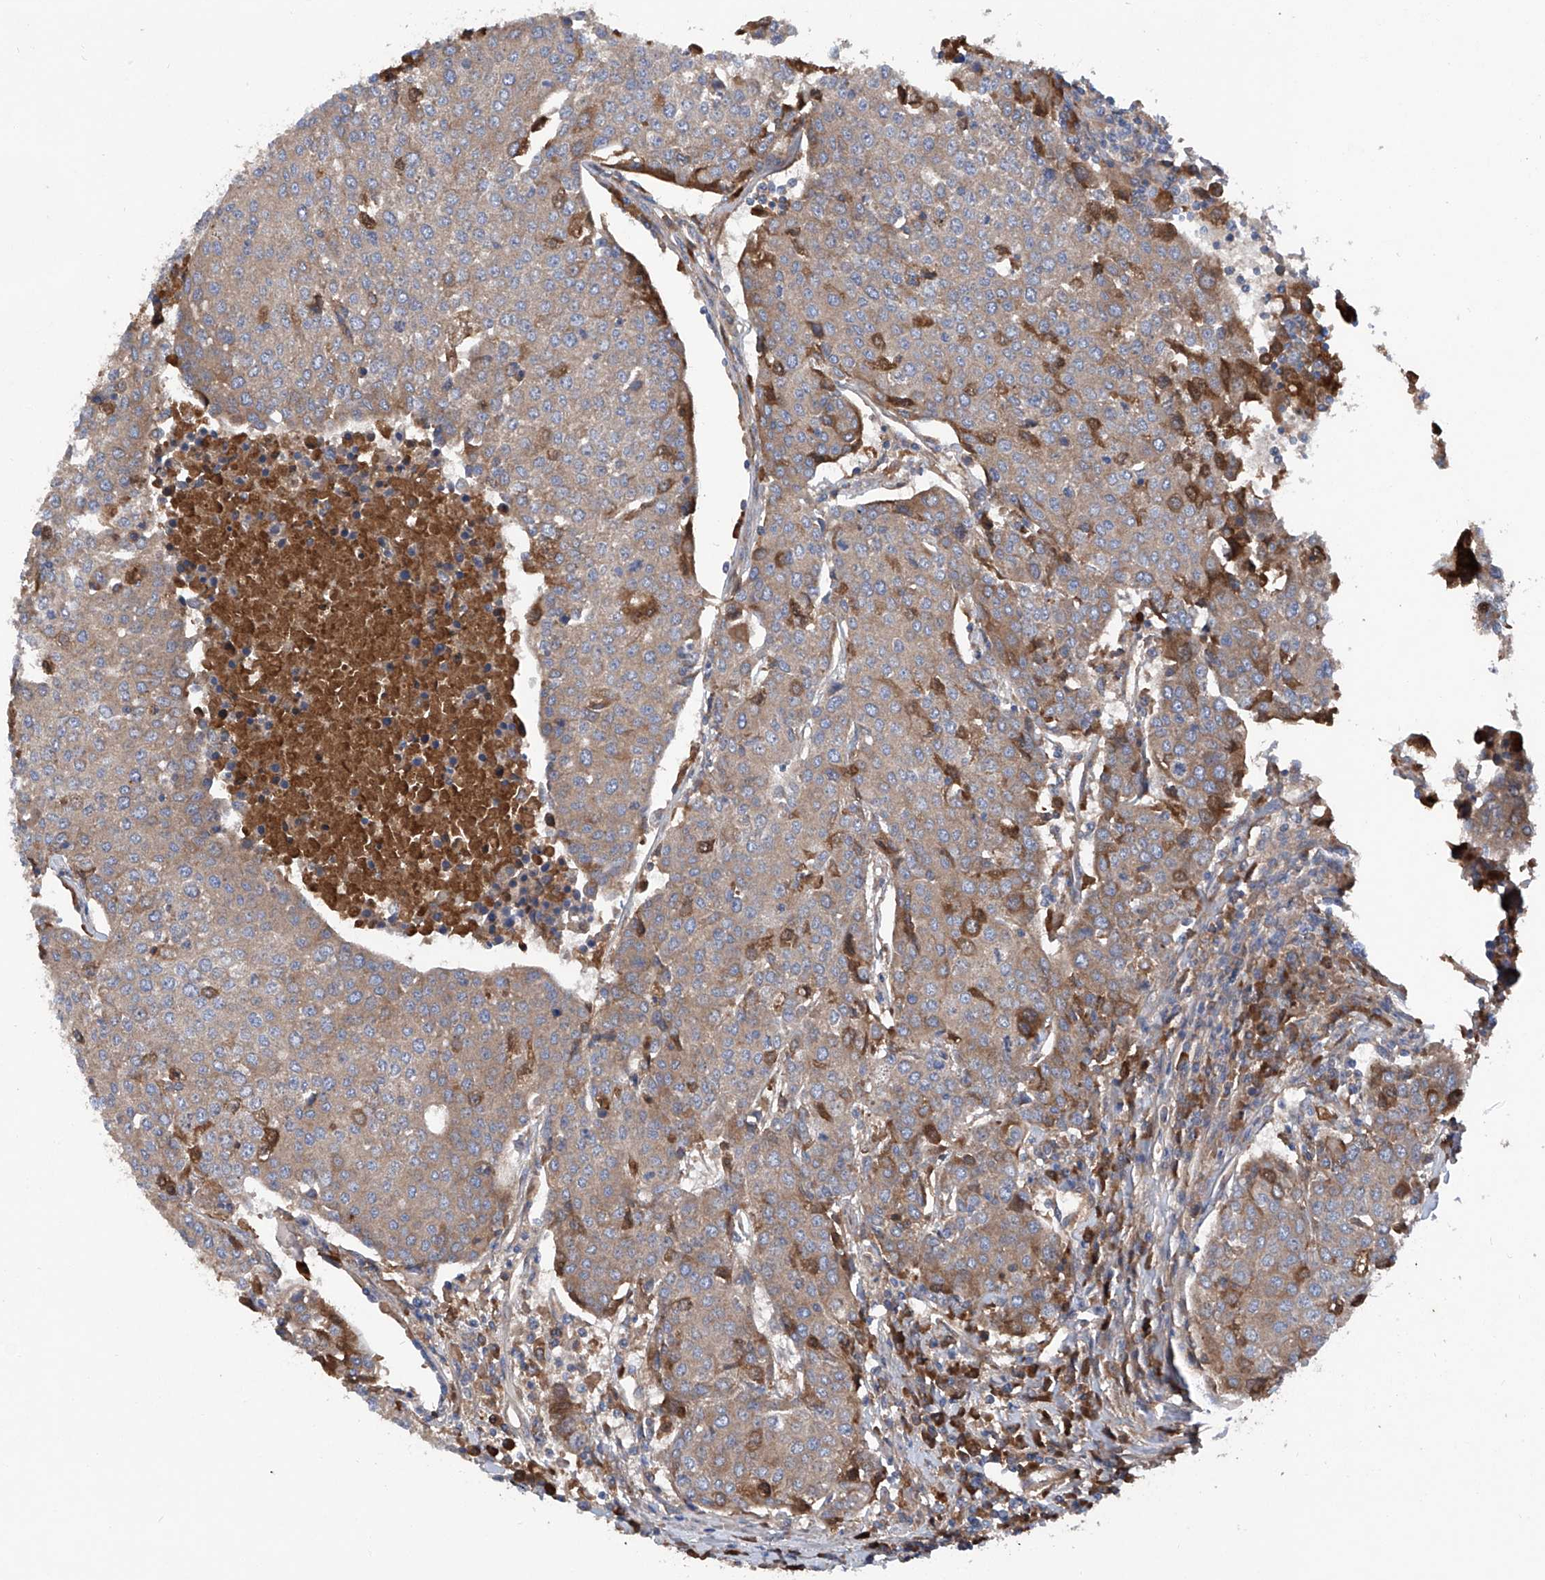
{"staining": {"intensity": "strong", "quantity": "25%-75%", "location": "cytoplasmic/membranous"}, "tissue": "urothelial cancer", "cell_type": "Tumor cells", "image_type": "cancer", "snomed": [{"axis": "morphology", "description": "Urothelial carcinoma, High grade"}, {"axis": "topography", "description": "Urinary bladder"}], "caption": "Immunohistochemical staining of urothelial cancer displays strong cytoplasmic/membranous protein positivity in approximately 25%-75% of tumor cells. (DAB = brown stain, brightfield microscopy at high magnification).", "gene": "ASCC3", "patient": {"sex": "female", "age": 85}}